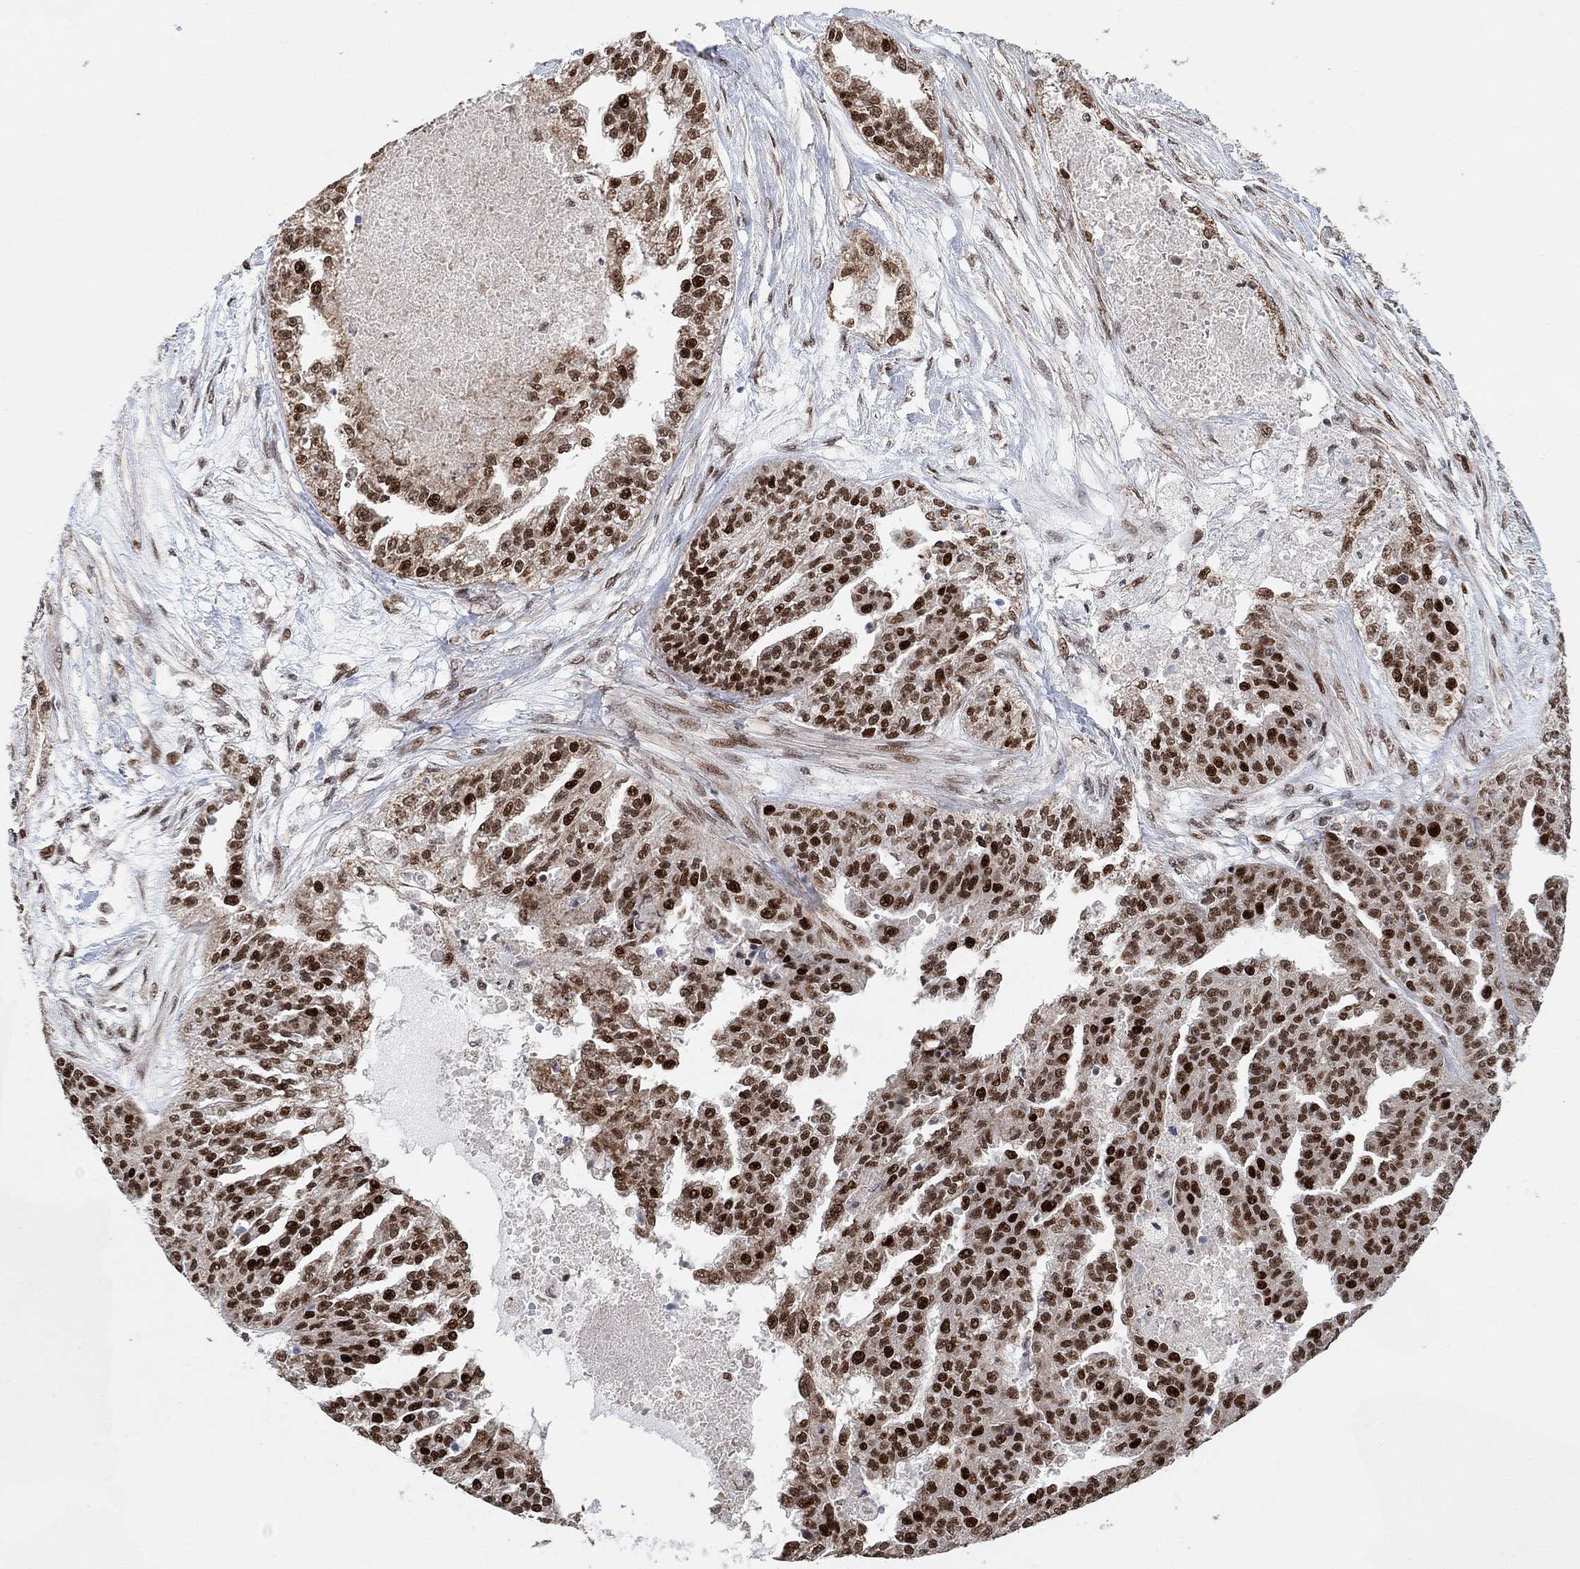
{"staining": {"intensity": "strong", "quantity": ">75%", "location": "nuclear"}, "tissue": "ovarian cancer", "cell_type": "Tumor cells", "image_type": "cancer", "snomed": [{"axis": "morphology", "description": "Cystadenocarcinoma, serous, NOS"}, {"axis": "topography", "description": "Ovary"}], "caption": "This is an image of immunohistochemistry (IHC) staining of ovarian cancer, which shows strong expression in the nuclear of tumor cells.", "gene": "E4F1", "patient": {"sex": "female", "age": 58}}